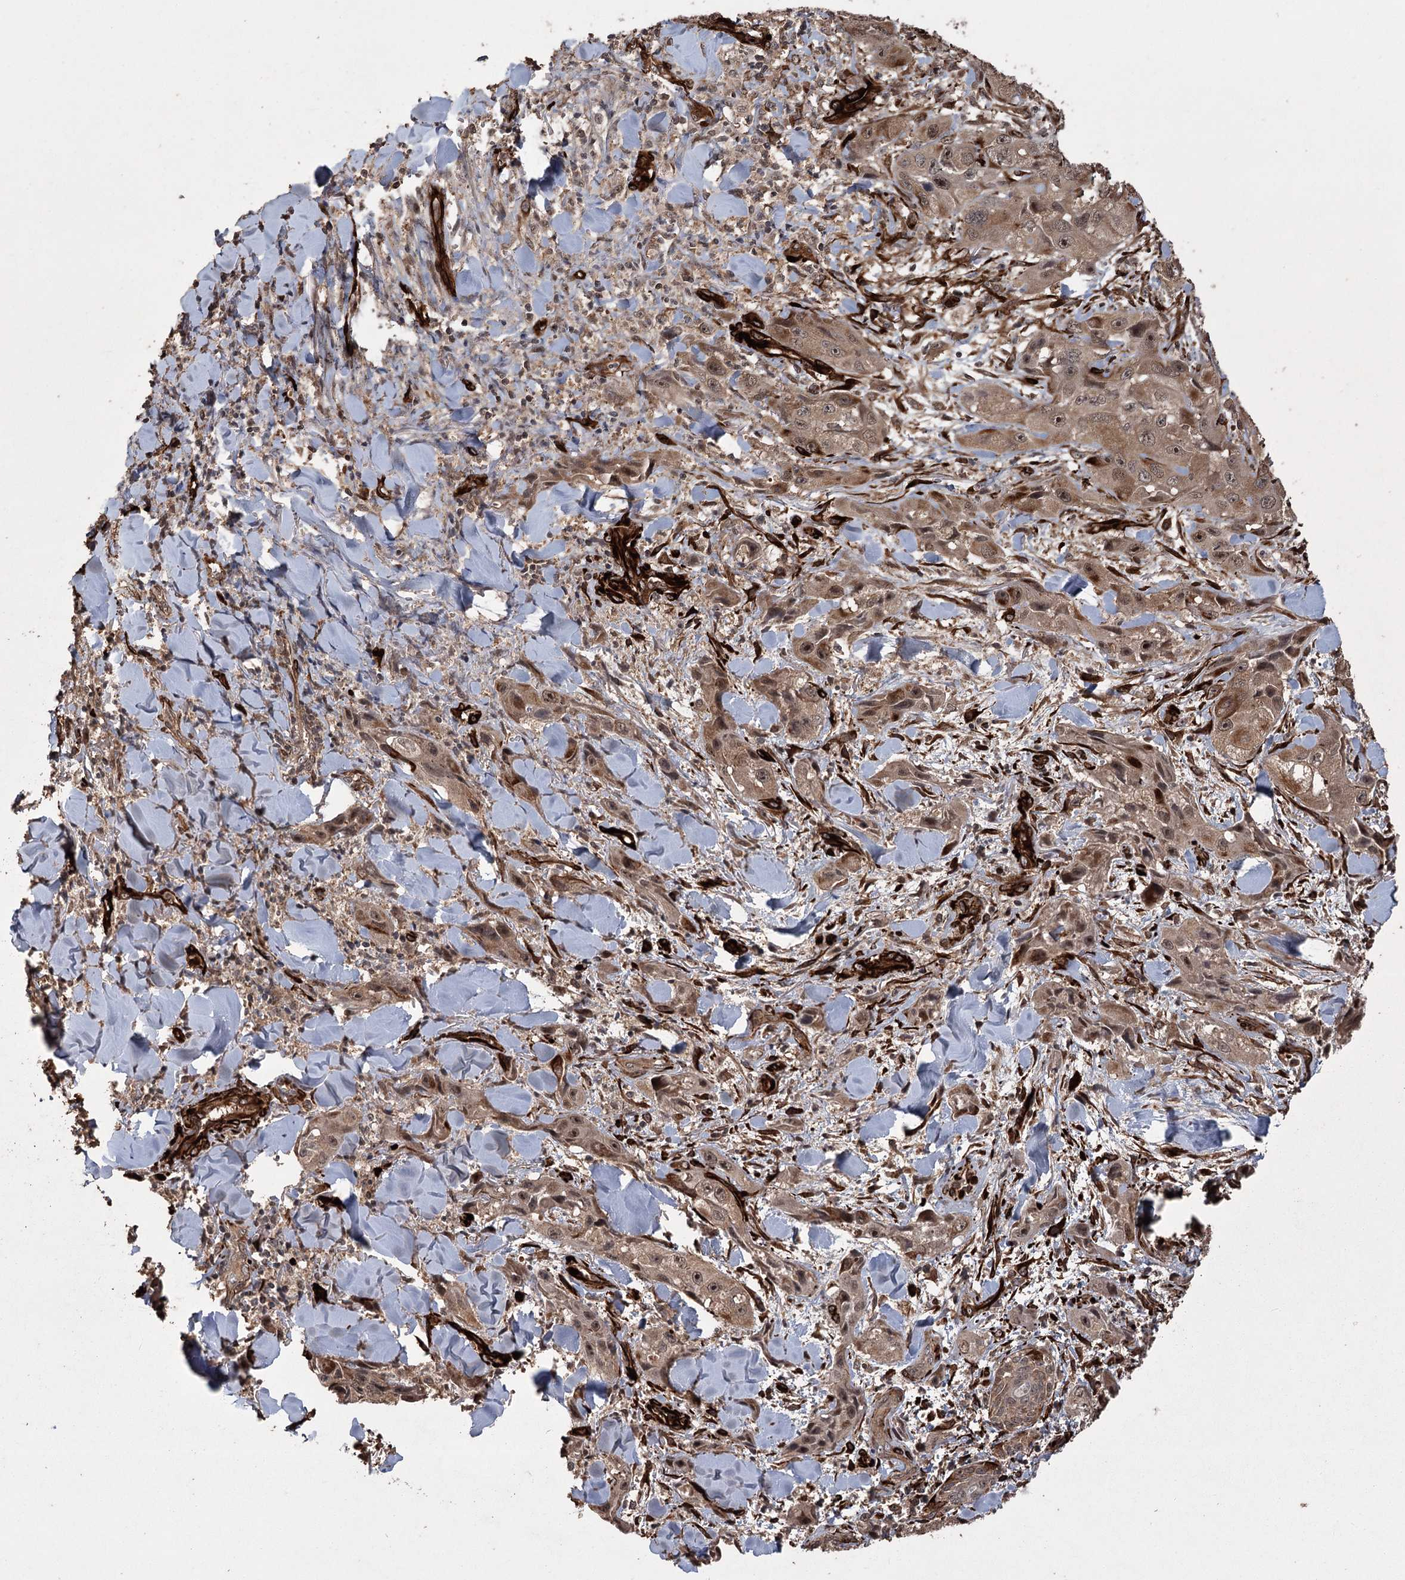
{"staining": {"intensity": "moderate", "quantity": ">75%", "location": "cytoplasmic/membranous,nuclear"}, "tissue": "skin cancer", "cell_type": "Tumor cells", "image_type": "cancer", "snomed": [{"axis": "morphology", "description": "Squamous cell carcinoma, NOS"}, {"axis": "topography", "description": "Skin"}, {"axis": "topography", "description": "Subcutis"}], "caption": "Skin squamous cell carcinoma tissue demonstrates moderate cytoplasmic/membranous and nuclear expression in approximately >75% of tumor cells", "gene": "RPAP3", "patient": {"sex": "male", "age": 73}}